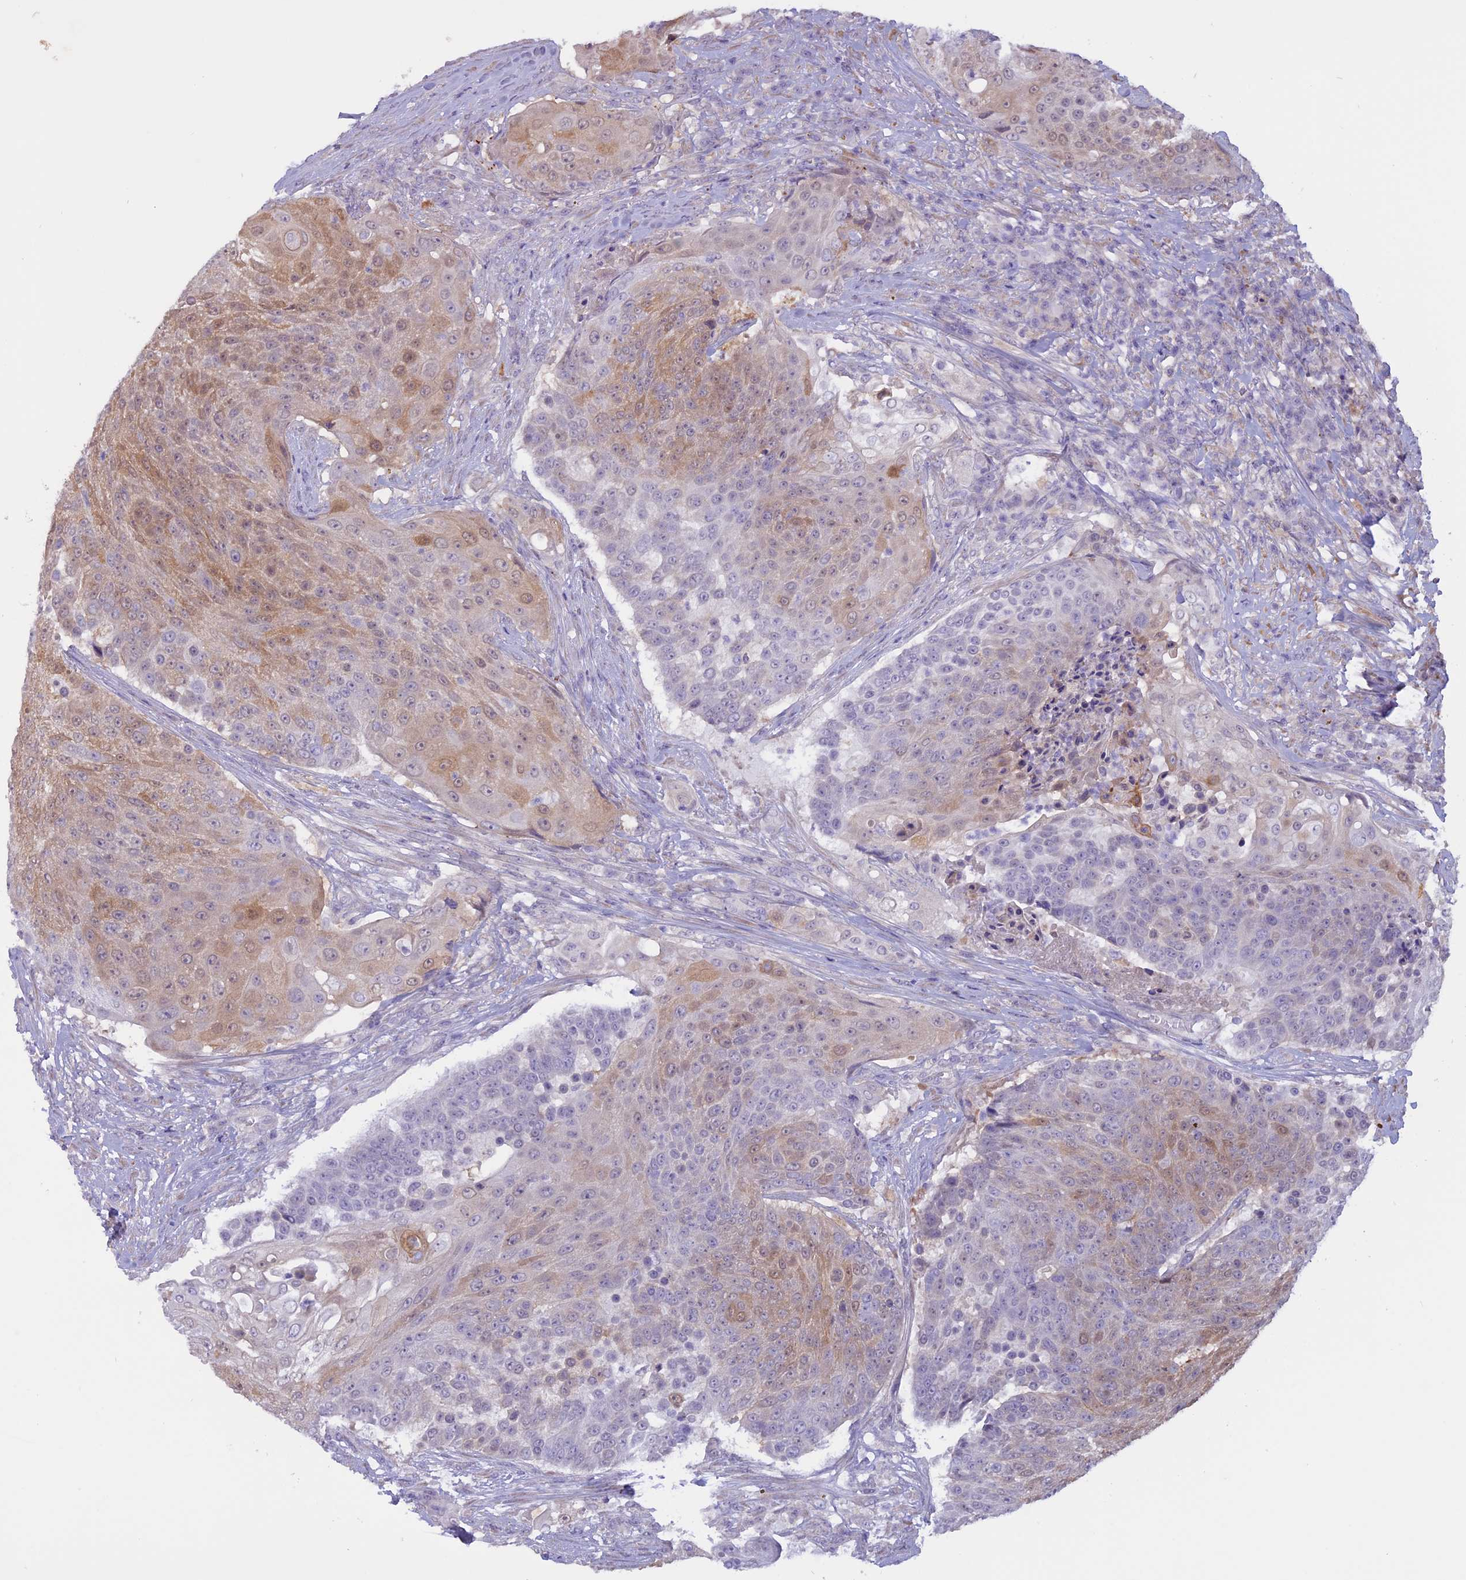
{"staining": {"intensity": "weak", "quantity": "25%-75%", "location": "cytoplasmic/membranous,nuclear"}, "tissue": "urothelial cancer", "cell_type": "Tumor cells", "image_type": "cancer", "snomed": [{"axis": "morphology", "description": "Urothelial carcinoma, High grade"}, {"axis": "topography", "description": "Urinary bladder"}], "caption": "IHC micrograph of urothelial cancer stained for a protein (brown), which displays low levels of weak cytoplasmic/membranous and nuclear expression in approximately 25%-75% of tumor cells.", "gene": "SPHKAP", "patient": {"sex": "female", "age": 63}}